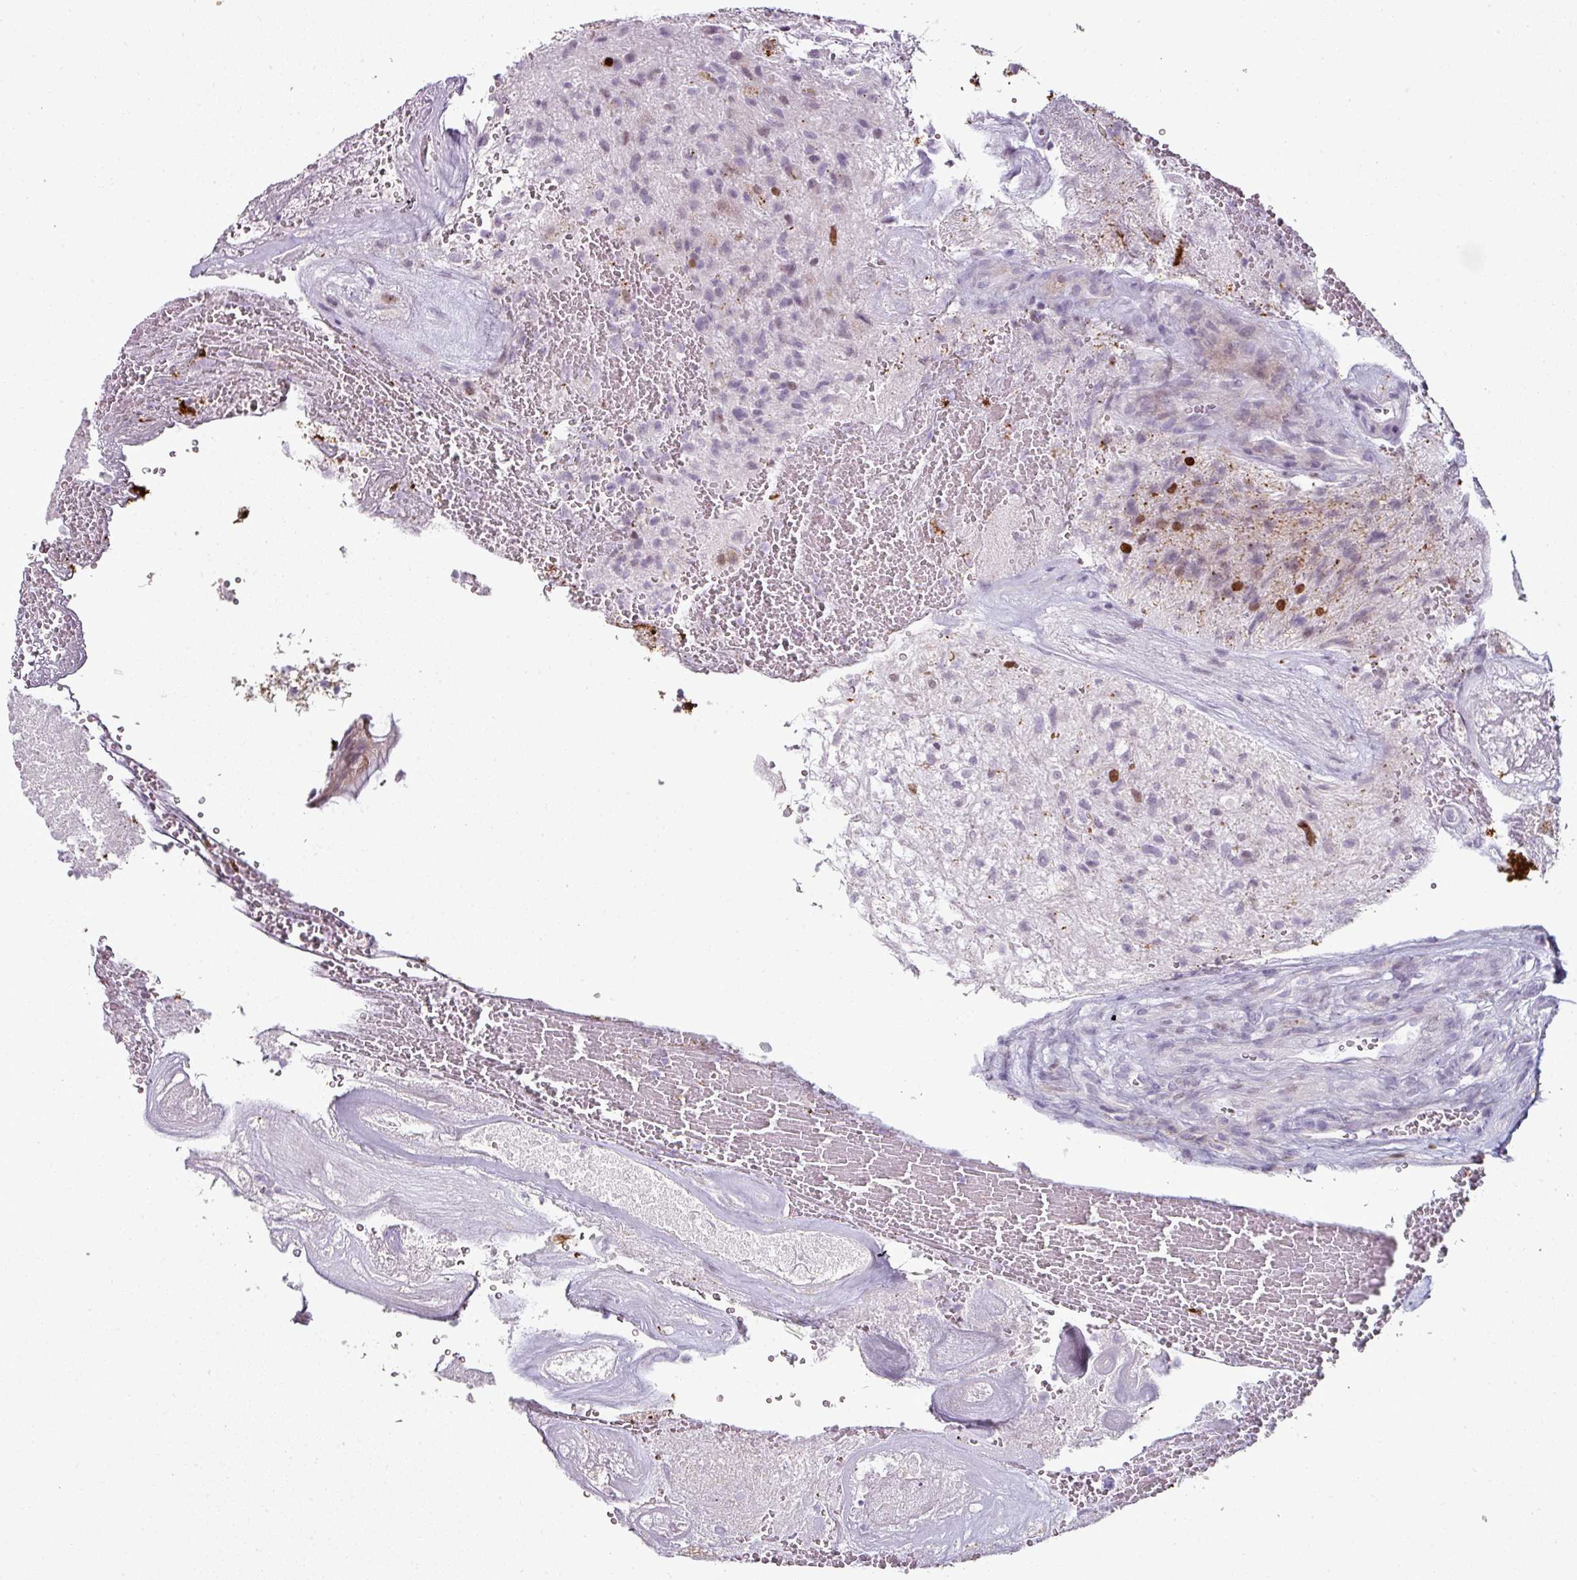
{"staining": {"intensity": "negative", "quantity": "none", "location": "none"}, "tissue": "glioma", "cell_type": "Tumor cells", "image_type": "cancer", "snomed": [{"axis": "morphology", "description": "Glioma, malignant, High grade"}, {"axis": "topography", "description": "Brain"}], "caption": "This histopathology image is of malignant high-grade glioma stained with immunohistochemistry (IHC) to label a protein in brown with the nuclei are counter-stained blue. There is no positivity in tumor cells.", "gene": "SYT8", "patient": {"sex": "male", "age": 56}}